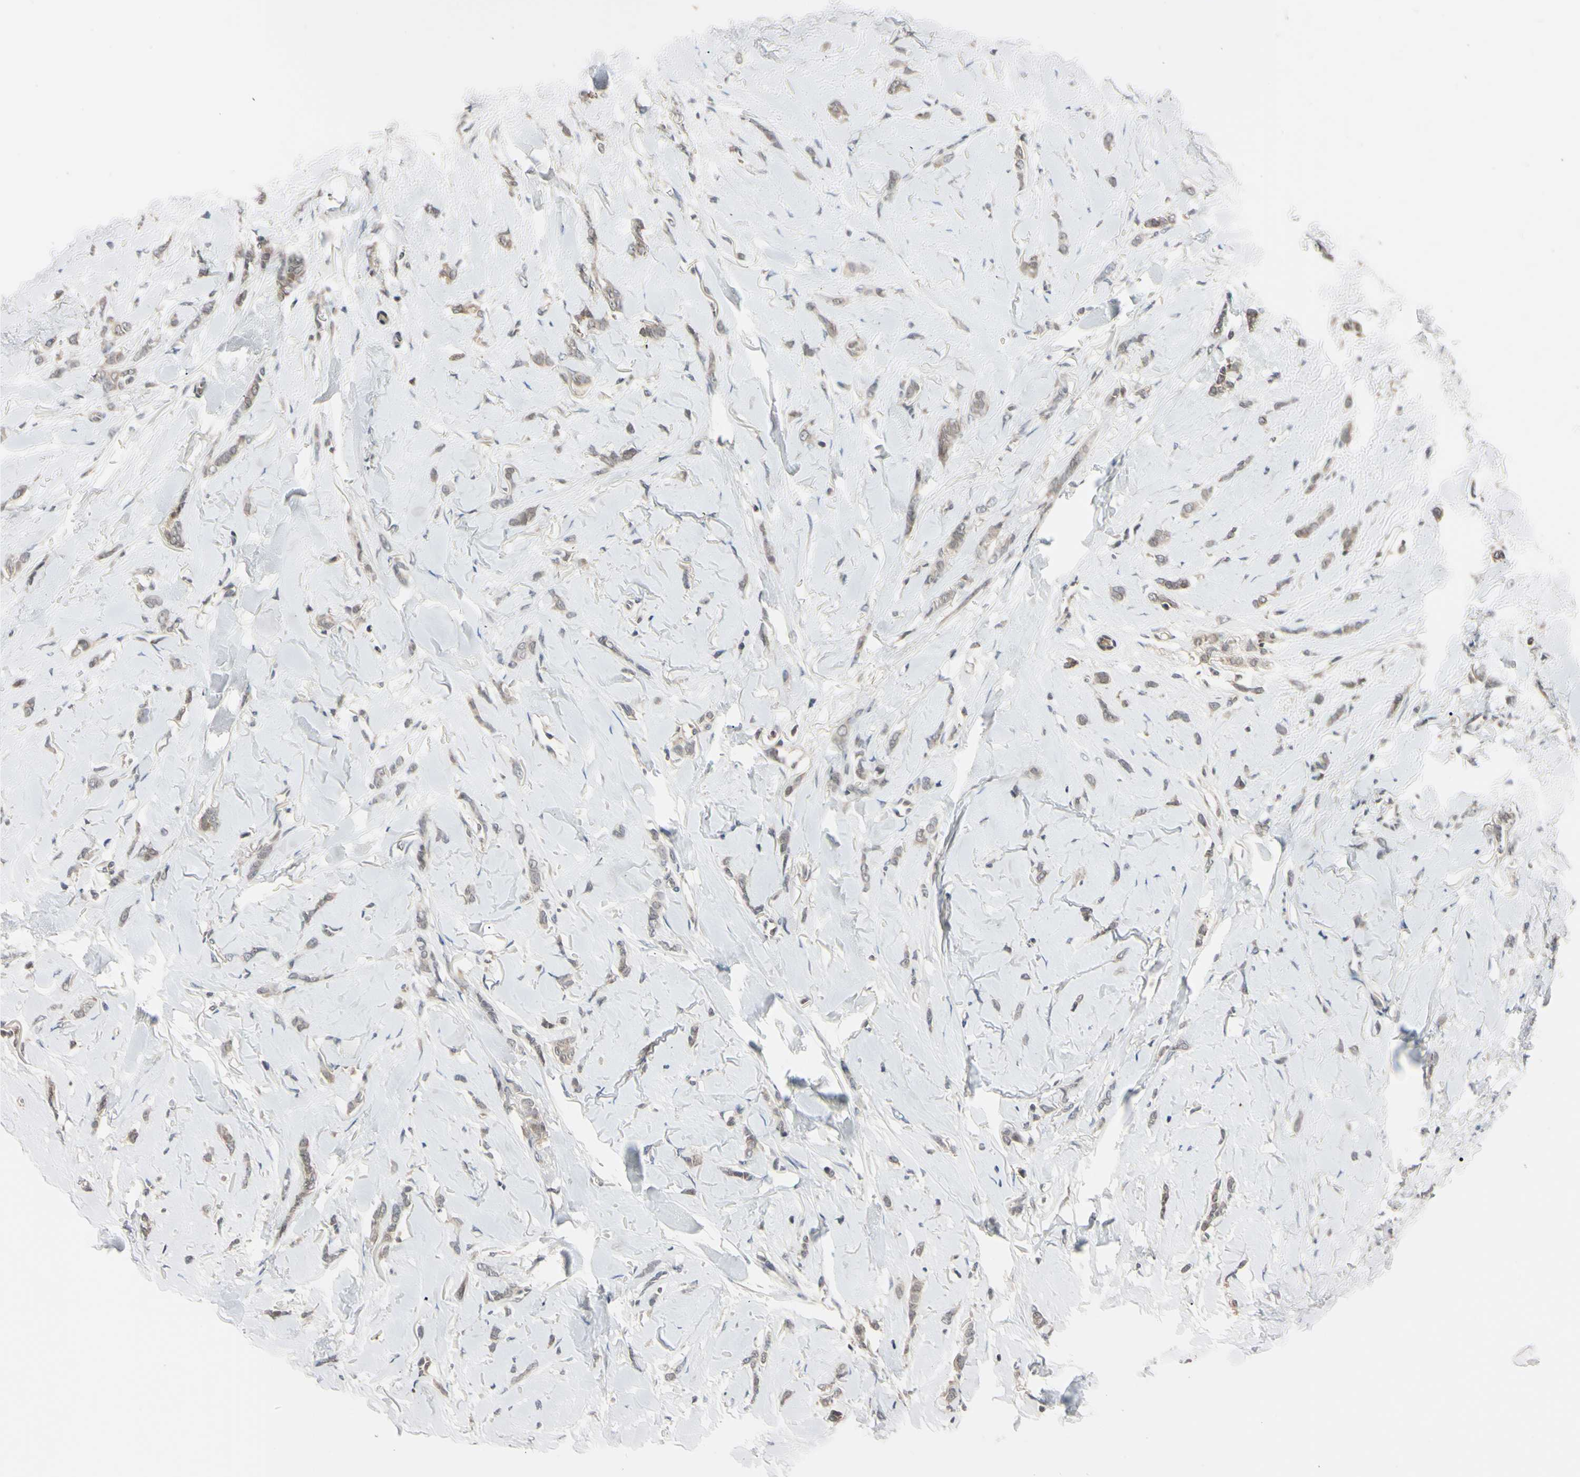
{"staining": {"intensity": "weak", "quantity": "25%-75%", "location": "cytoplasmic/membranous"}, "tissue": "breast cancer", "cell_type": "Tumor cells", "image_type": "cancer", "snomed": [{"axis": "morphology", "description": "Lobular carcinoma"}, {"axis": "topography", "description": "Skin"}, {"axis": "topography", "description": "Breast"}], "caption": "Breast cancer was stained to show a protein in brown. There is low levels of weak cytoplasmic/membranous positivity in approximately 25%-75% of tumor cells.", "gene": "UBE2I", "patient": {"sex": "female", "age": 46}}